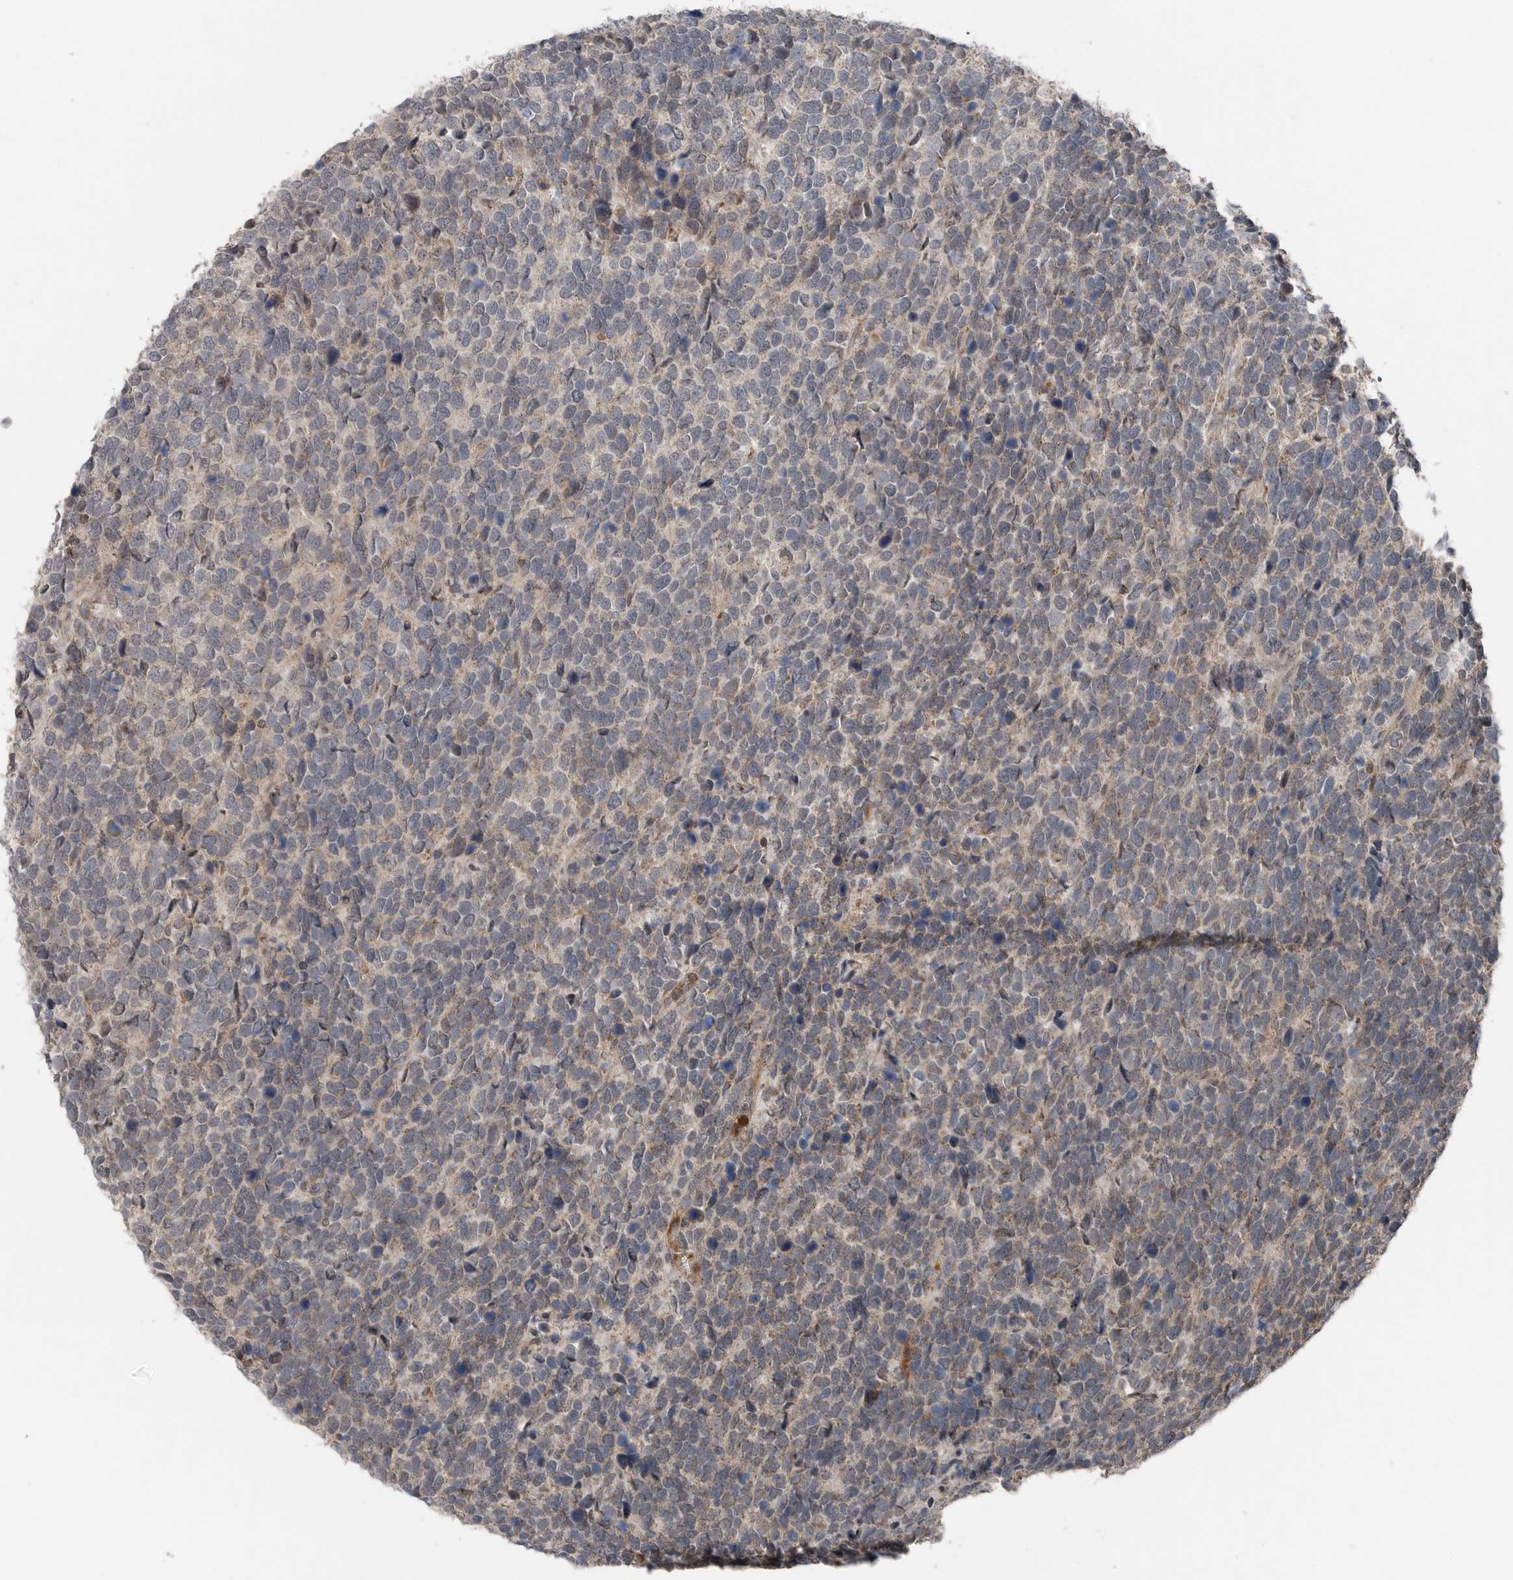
{"staining": {"intensity": "weak", "quantity": "<25%", "location": "cytoplasmic/membranous"}, "tissue": "urothelial cancer", "cell_type": "Tumor cells", "image_type": "cancer", "snomed": [{"axis": "morphology", "description": "Urothelial carcinoma, High grade"}, {"axis": "topography", "description": "Urinary bladder"}], "caption": "High magnification brightfield microscopy of high-grade urothelial carcinoma stained with DAB (3,3'-diaminobenzidine) (brown) and counterstained with hematoxylin (blue): tumor cells show no significant expression. The staining is performed using DAB (3,3'-diaminobenzidine) brown chromogen with nuclei counter-stained in using hematoxylin.", "gene": "SCP2", "patient": {"sex": "female", "age": 82}}